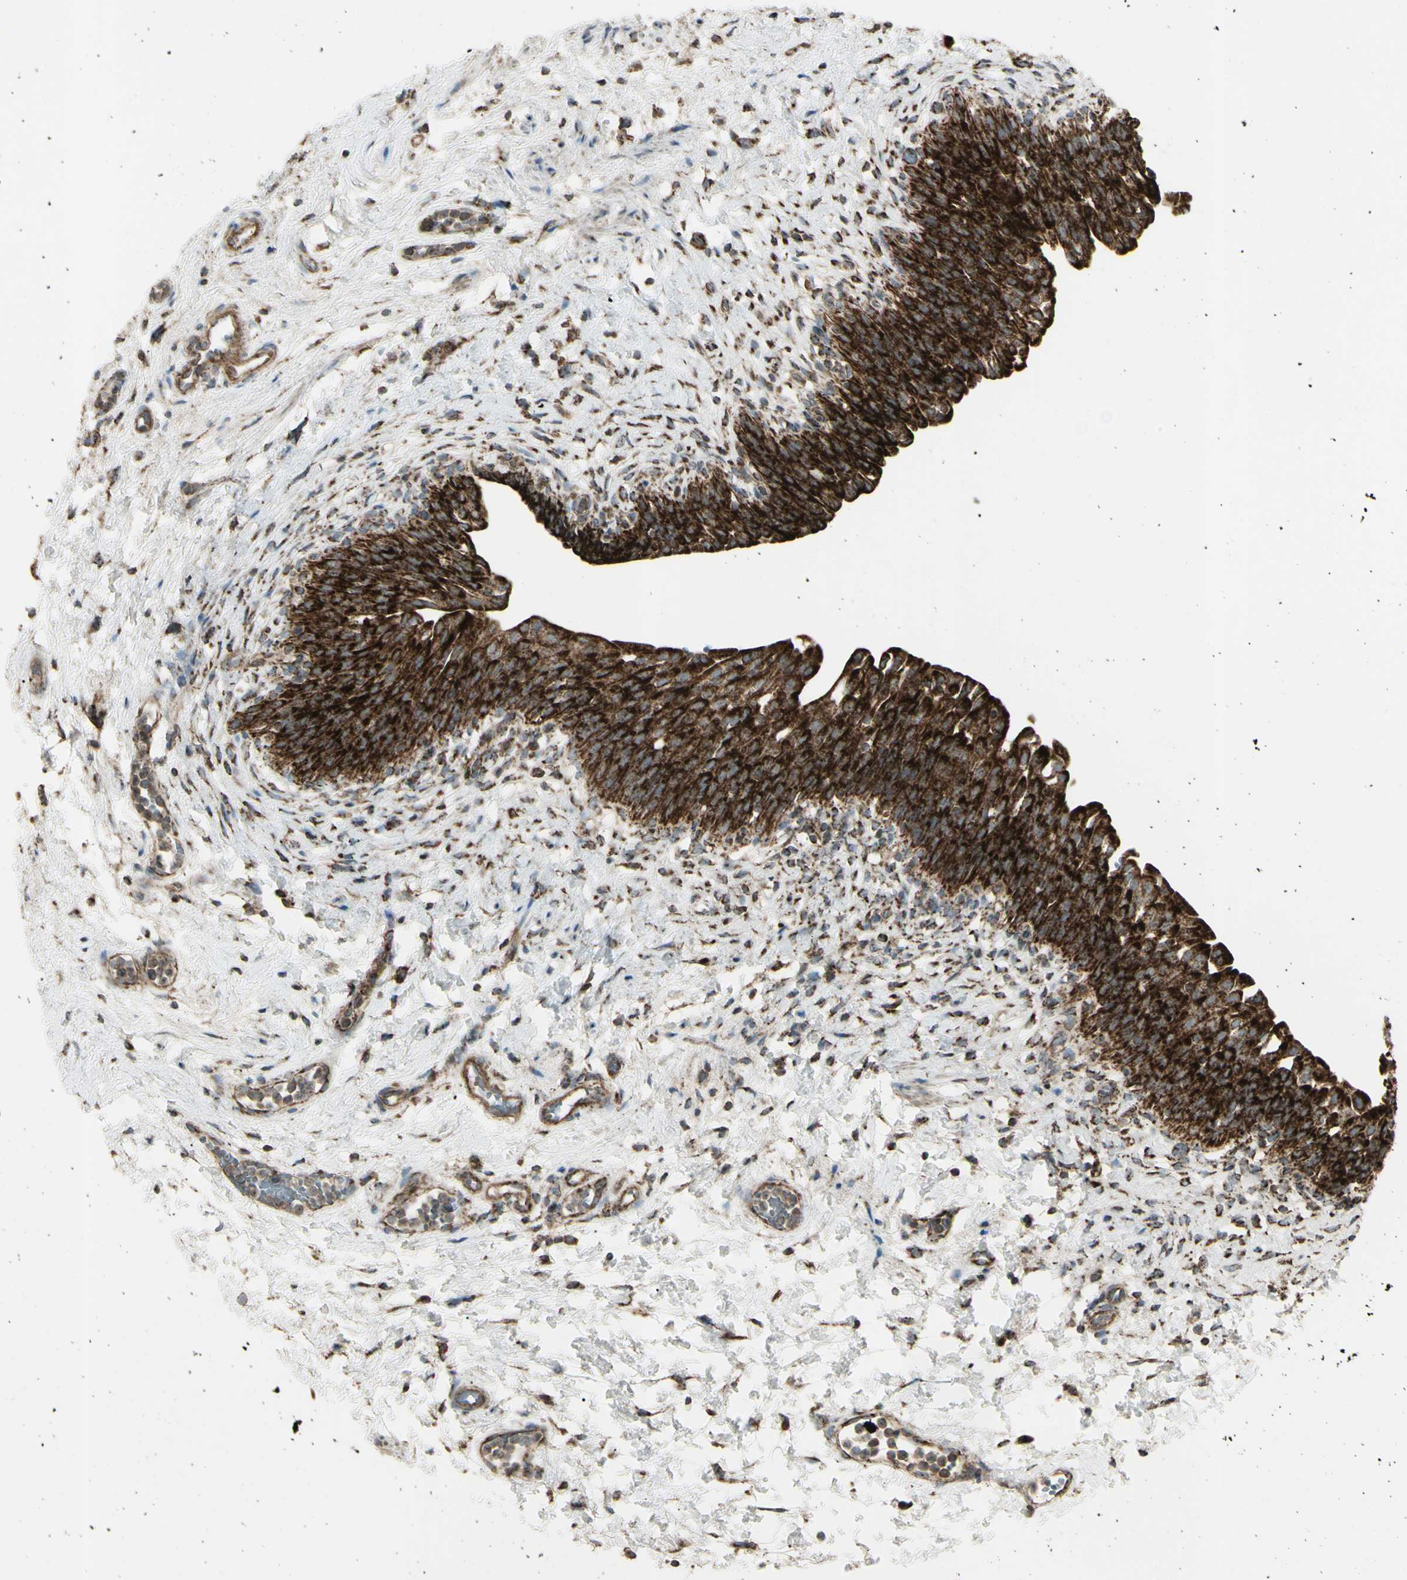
{"staining": {"intensity": "strong", "quantity": ">75%", "location": "cytoplasmic/membranous"}, "tissue": "urinary bladder", "cell_type": "Urothelial cells", "image_type": "normal", "snomed": [{"axis": "morphology", "description": "Normal tissue, NOS"}, {"axis": "topography", "description": "Urinary bladder"}], "caption": "Unremarkable urinary bladder demonstrates strong cytoplasmic/membranous expression in approximately >75% of urothelial cells, visualized by immunohistochemistry.", "gene": "CYB5R1", "patient": {"sex": "male", "age": 55}}